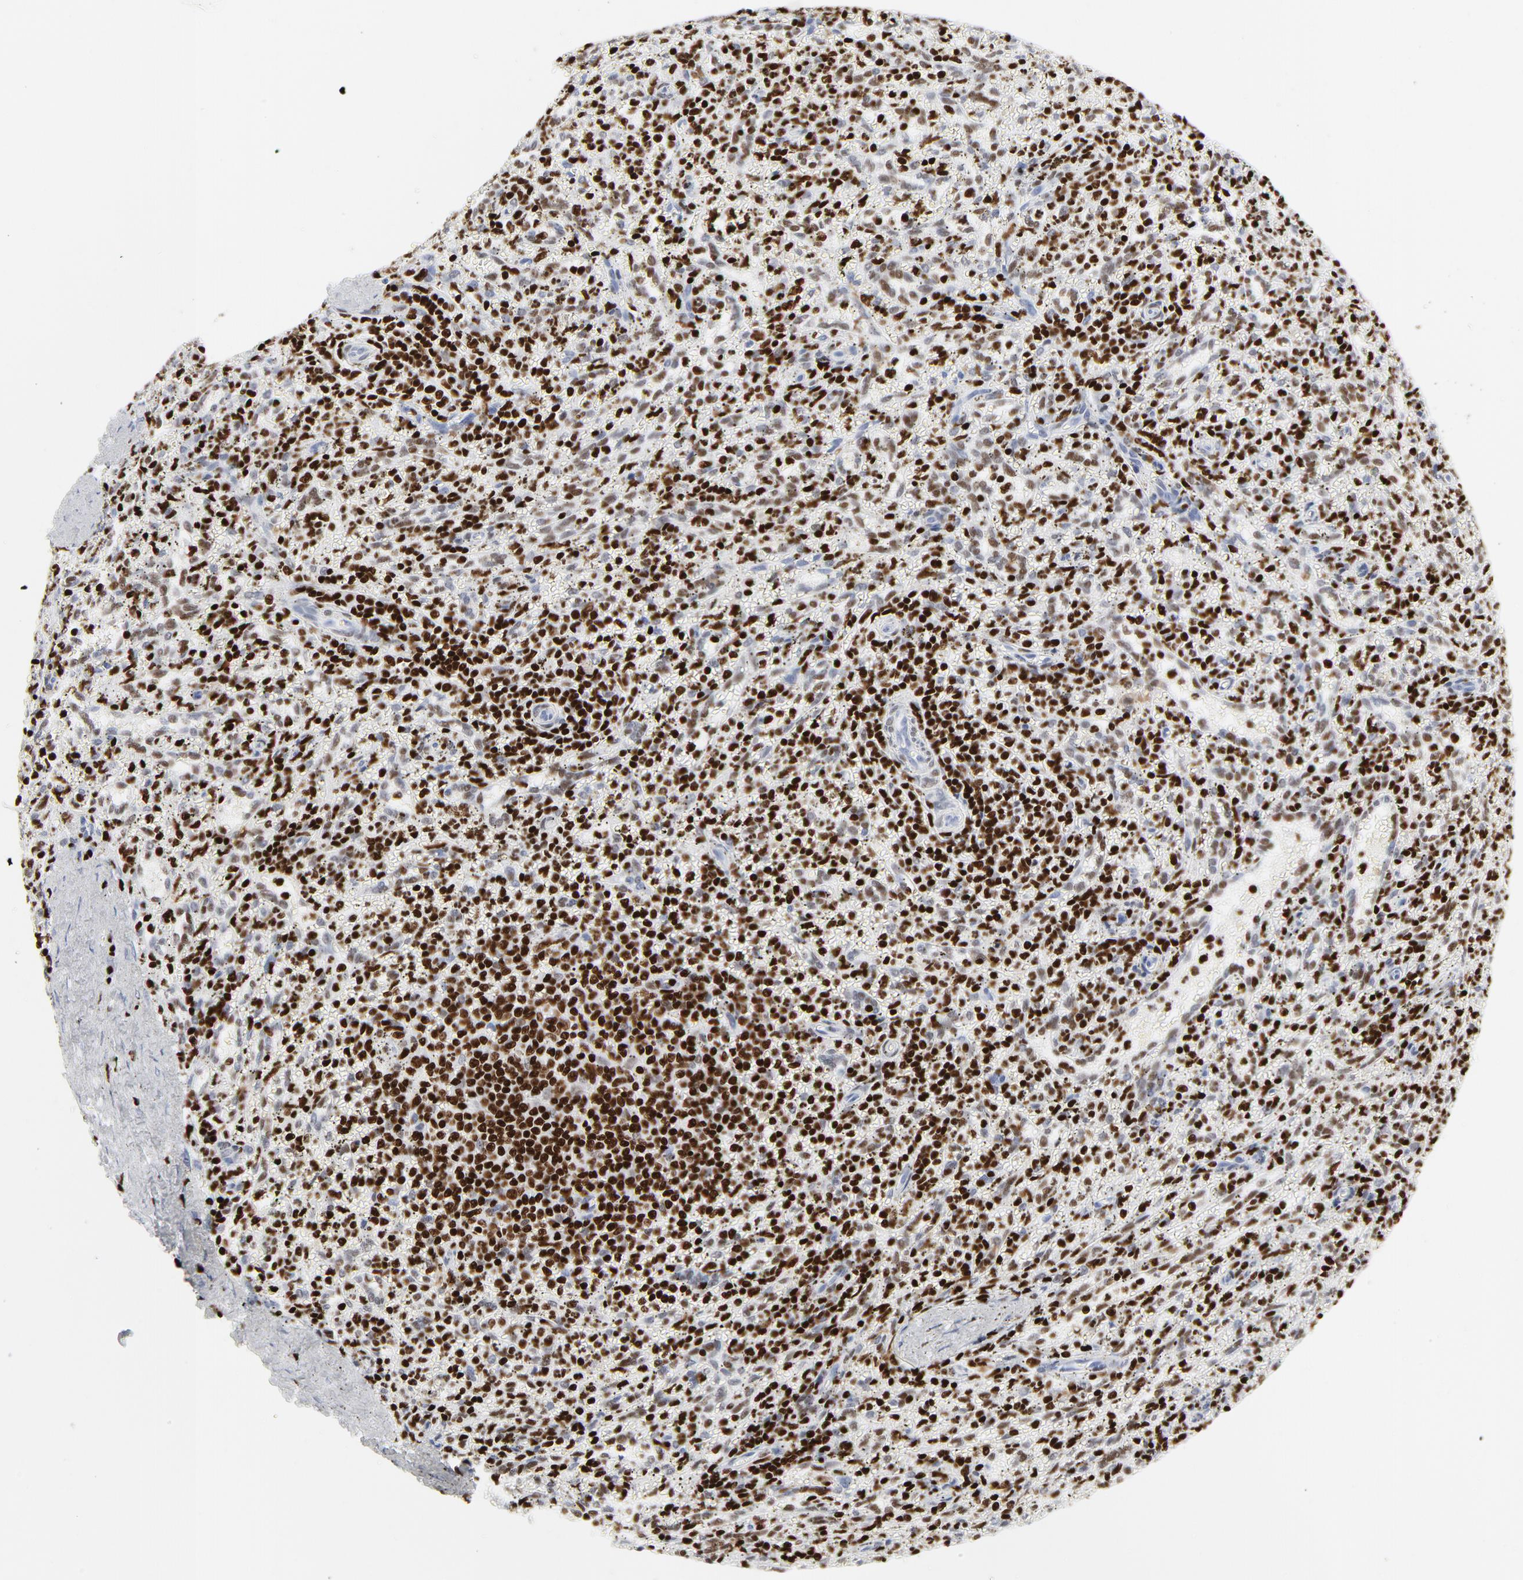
{"staining": {"intensity": "strong", "quantity": ">75%", "location": "nuclear"}, "tissue": "spleen", "cell_type": "Cells in red pulp", "image_type": "normal", "snomed": [{"axis": "morphology", "description": "Normal tissue, NOS"}, {"axis": "topography", "description": "Spleen"}], "caption": "Immunohistochemistry micrograph of normal spleen: spleen stained using IHC exhibits high levels of strong protein expression localized specifically in the nuclear of cells in red pulp, appearing as a nuclear brown color.", "gene": "SMARCC2", "patient": {"sex": "female", "age": 10}}